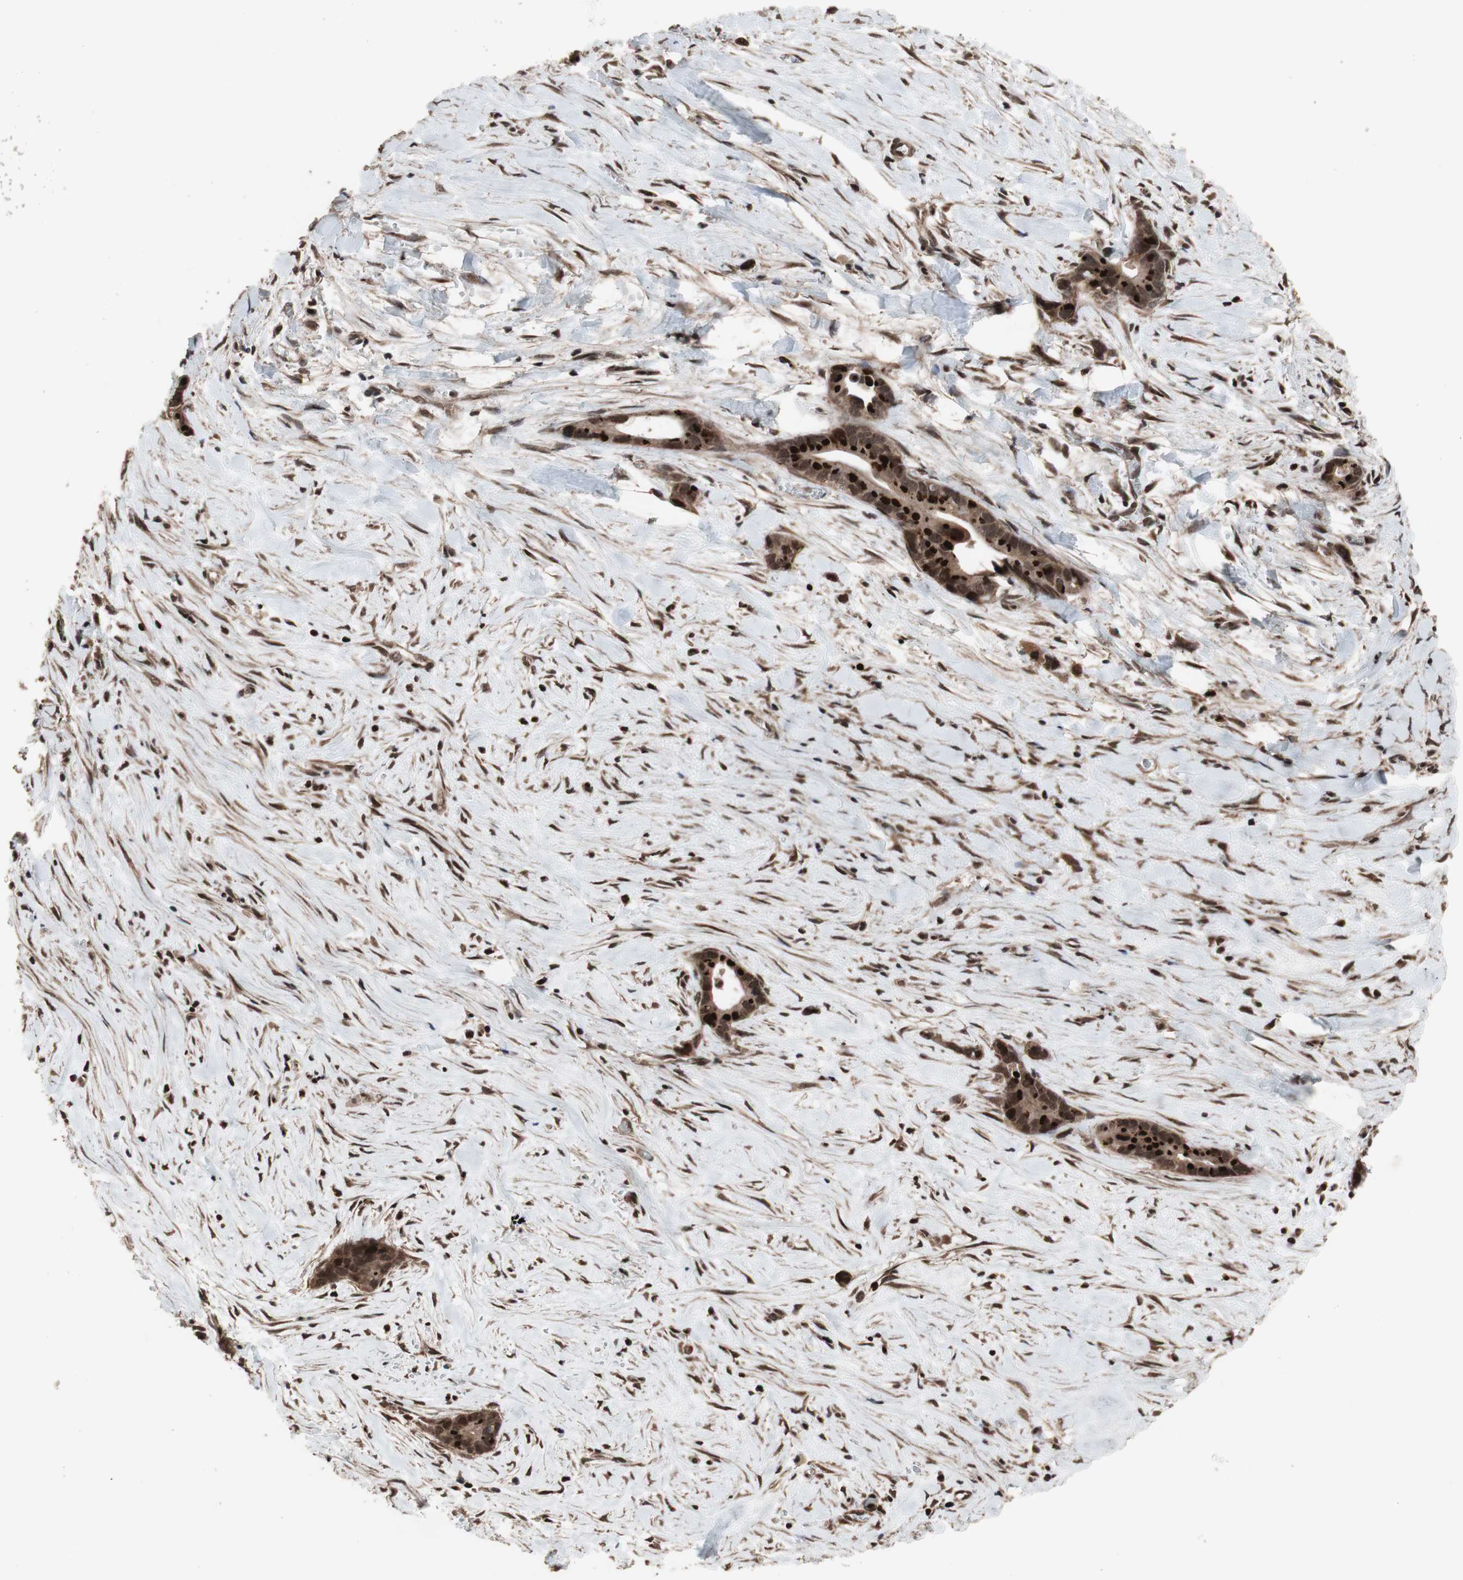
{"staining": {"intensity": "moderate", "quantity": ">75%", "location": "cytoplasmic/membranous,nuclear"}, "tissue": "liver cancer", "cell_type": "Tumor cells", "image_type": "cancer", "snomed": [{"axis": "morphology", "description": "Cholangiocarcinoma"}, {"axis": "topography", "description": "Liver"}], "caption": "Liver cancer (cholangiocarcinoma) was stained to show a protein in brown. There is medium levels of moderate cytoplasmic/membranous and nuclear staining in about >75% of tumor cells.", "gene": "KANSL1", "patient": {"sex": "female", "age": 55}}